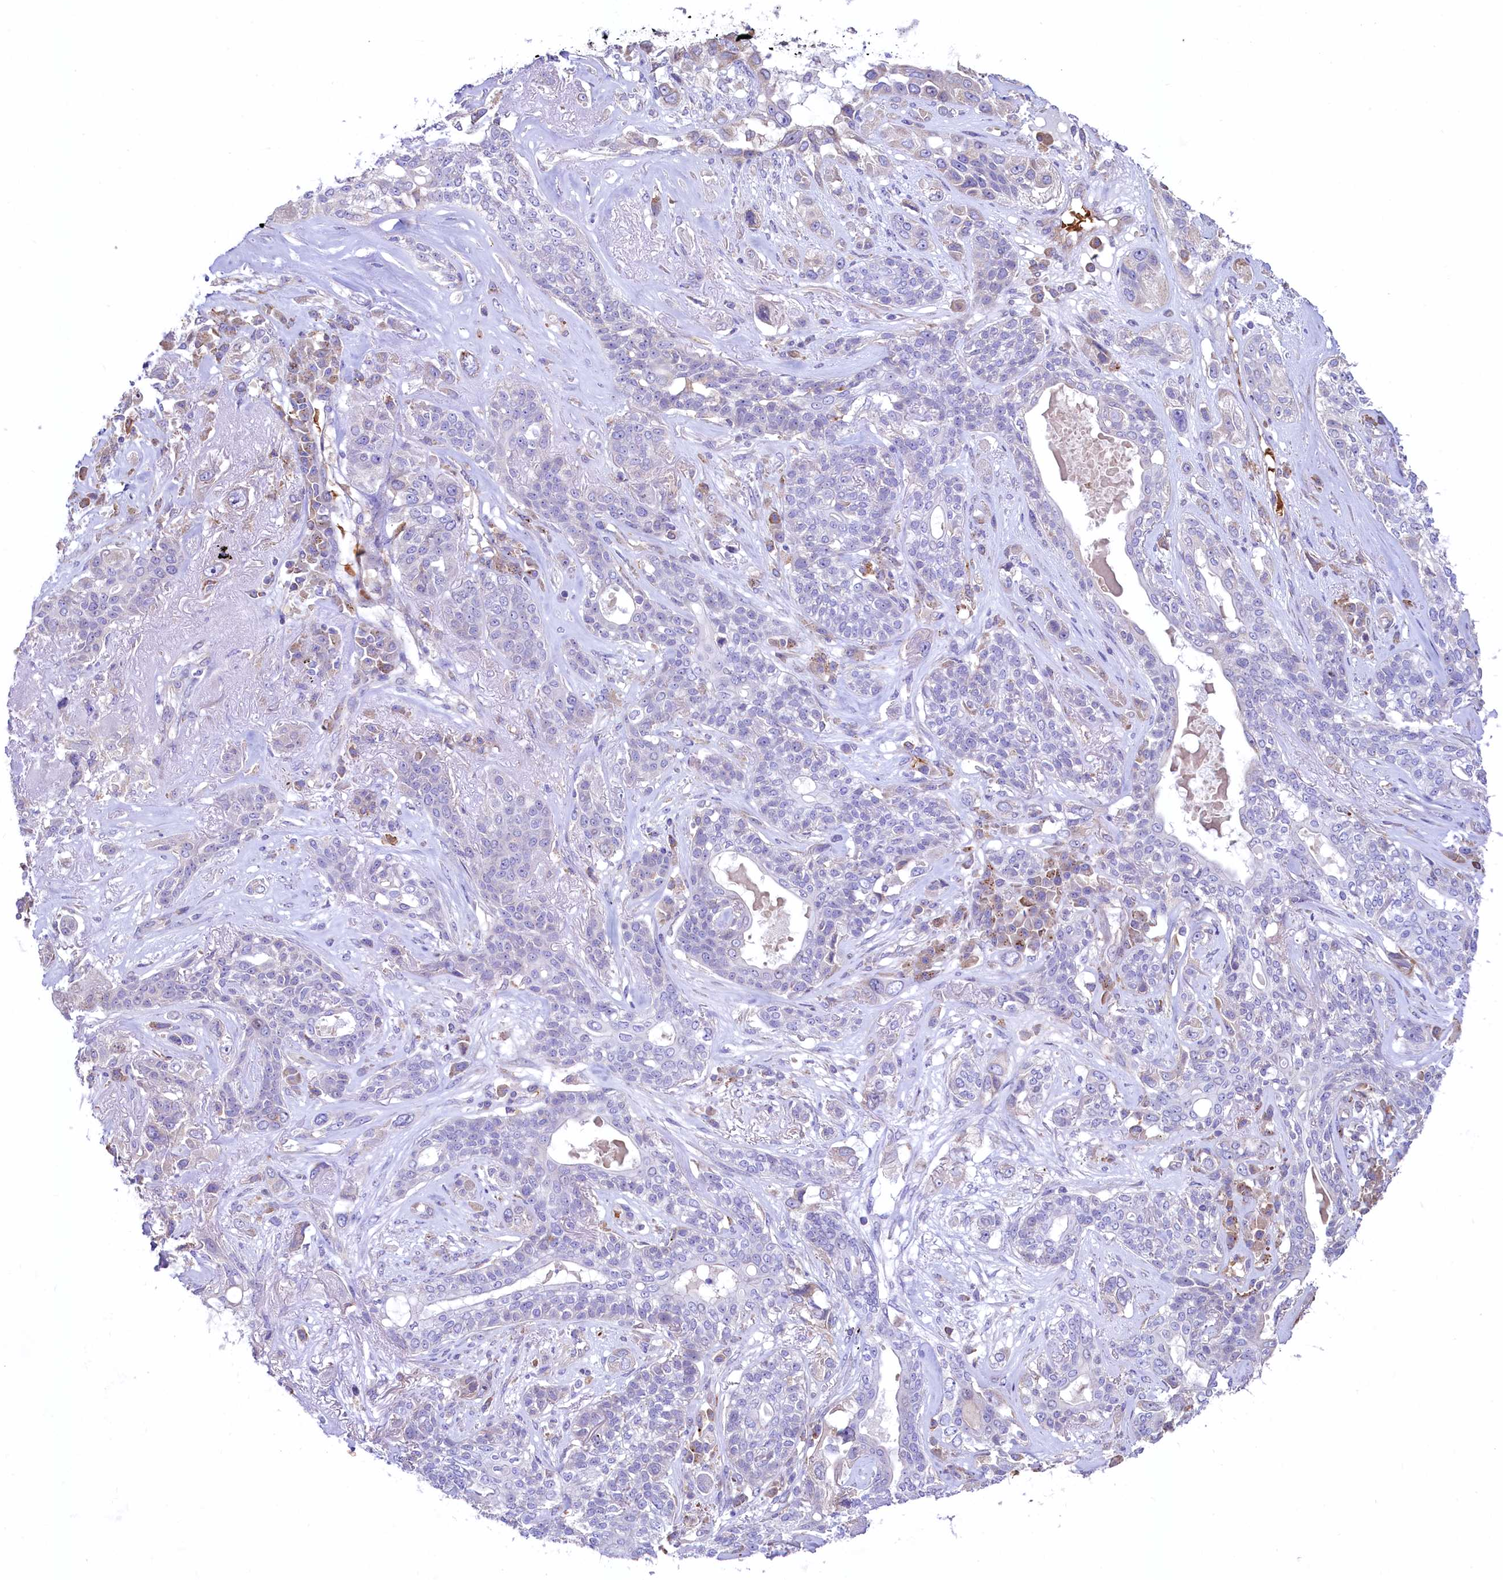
{"staining": {"intensity": "negative", "quantity": "none", "location": "none"}, "tissue": "lung cancer", "cell_type": "Tumor cells", "image_type": "cancer", "snomed": [{"axis": "morphology", "description": "Squamous cell carcinoma, NOS"}, {"axis": "topography", "description": "Lung"}], "caption": "IHC micrograph of human lung squamous cell carcinoma stained for a protein (brown), which reveals no staining in tumor cells.", "gene": "HPS6", "patient": {"sex": "female", "age": 70}}